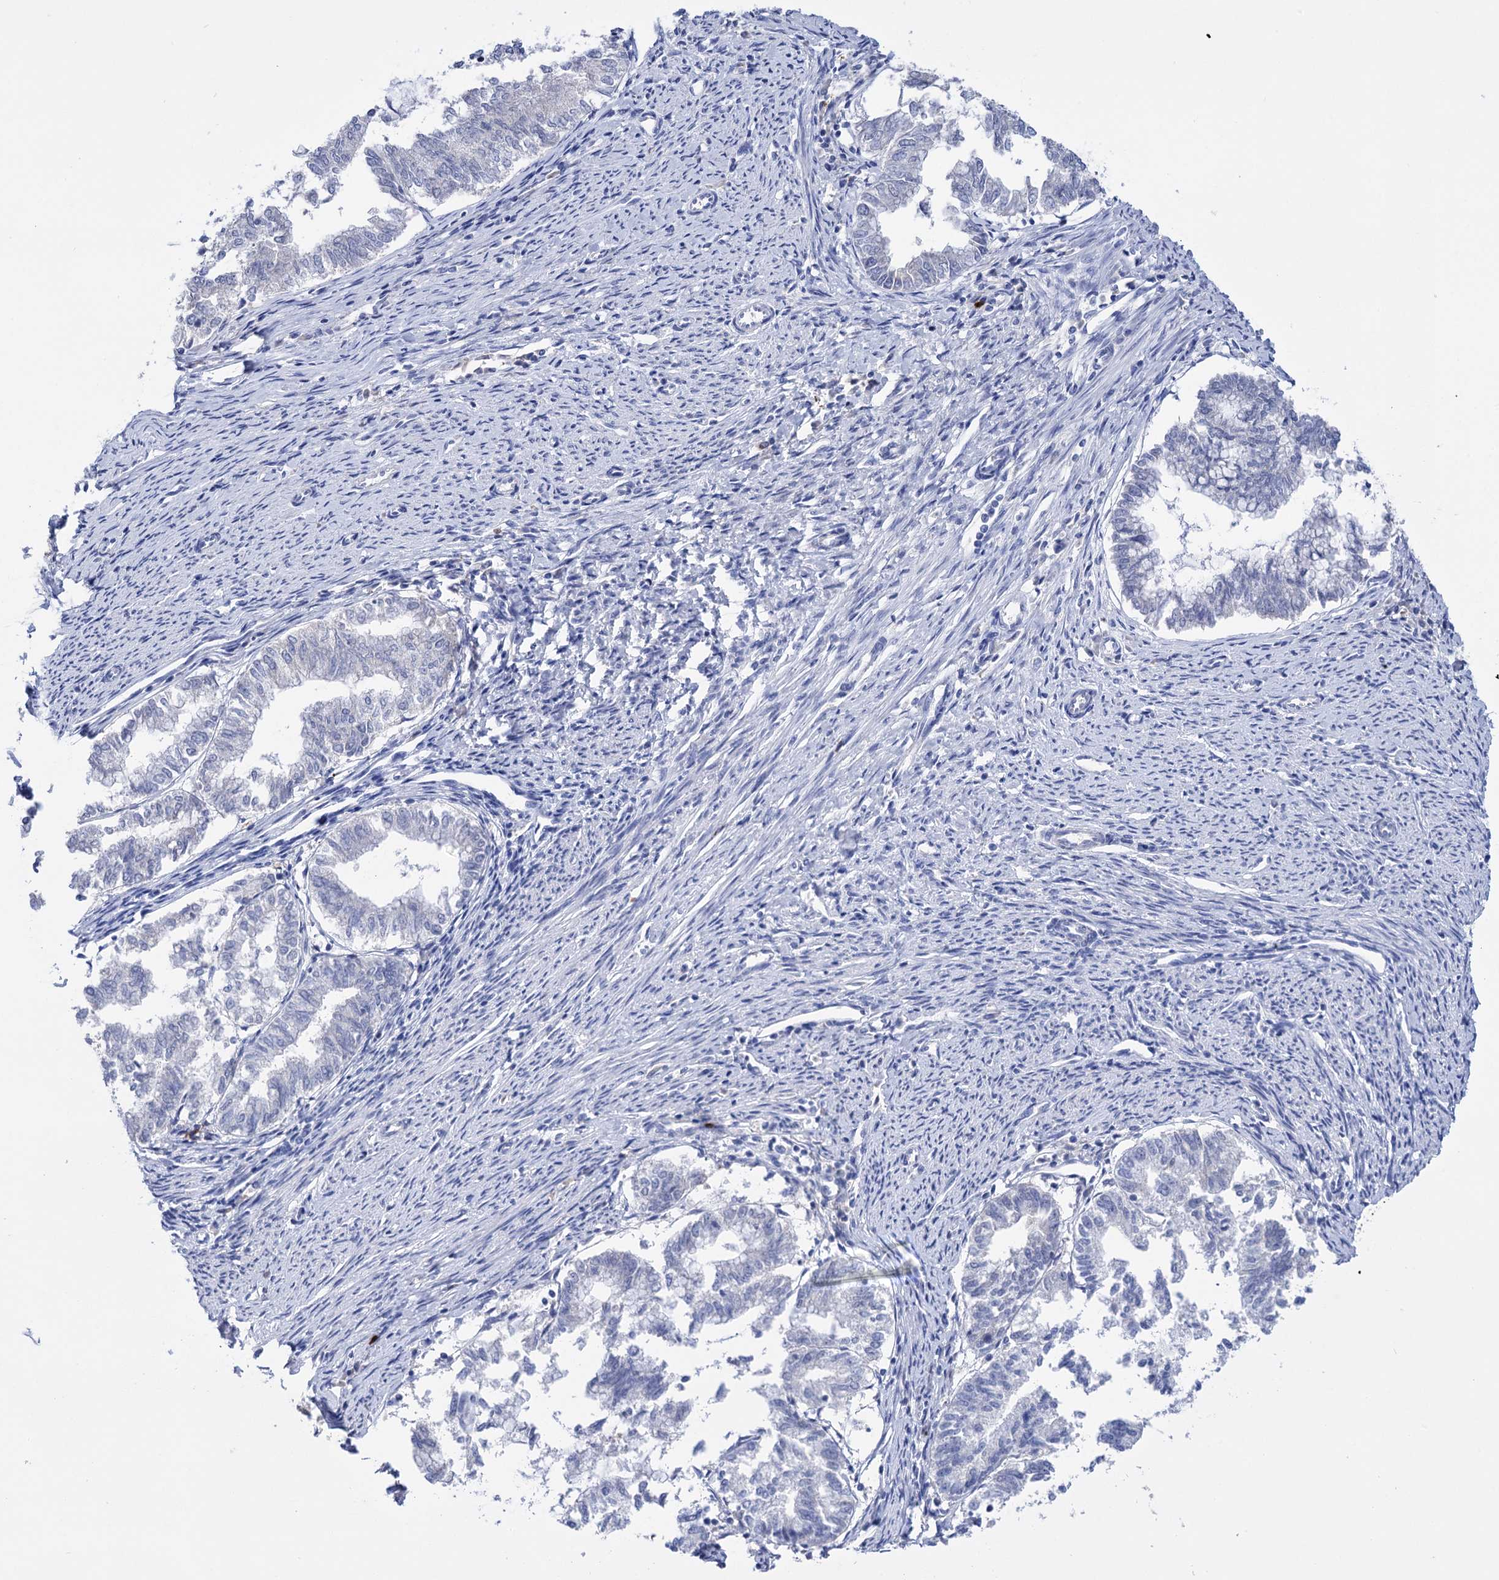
{"staining": {"intensity": "negative", "quantity": "none", "location": "none"}, "tissue": "endometrial cancer", "cell_type": "Tumor cells", "image_type": "cancer", "snomed": [{"axis": "morphology", "description": "Adenocarcinoma, NOS"}, {"axis": "topography", "description": "Endometrium"}], "caption": "Tumor cells are negative for brown protein staining in endometrial cancer (adenocarcinoma).", "gene": "BBS4", "patient": {"sex": "female", "age": 79}}